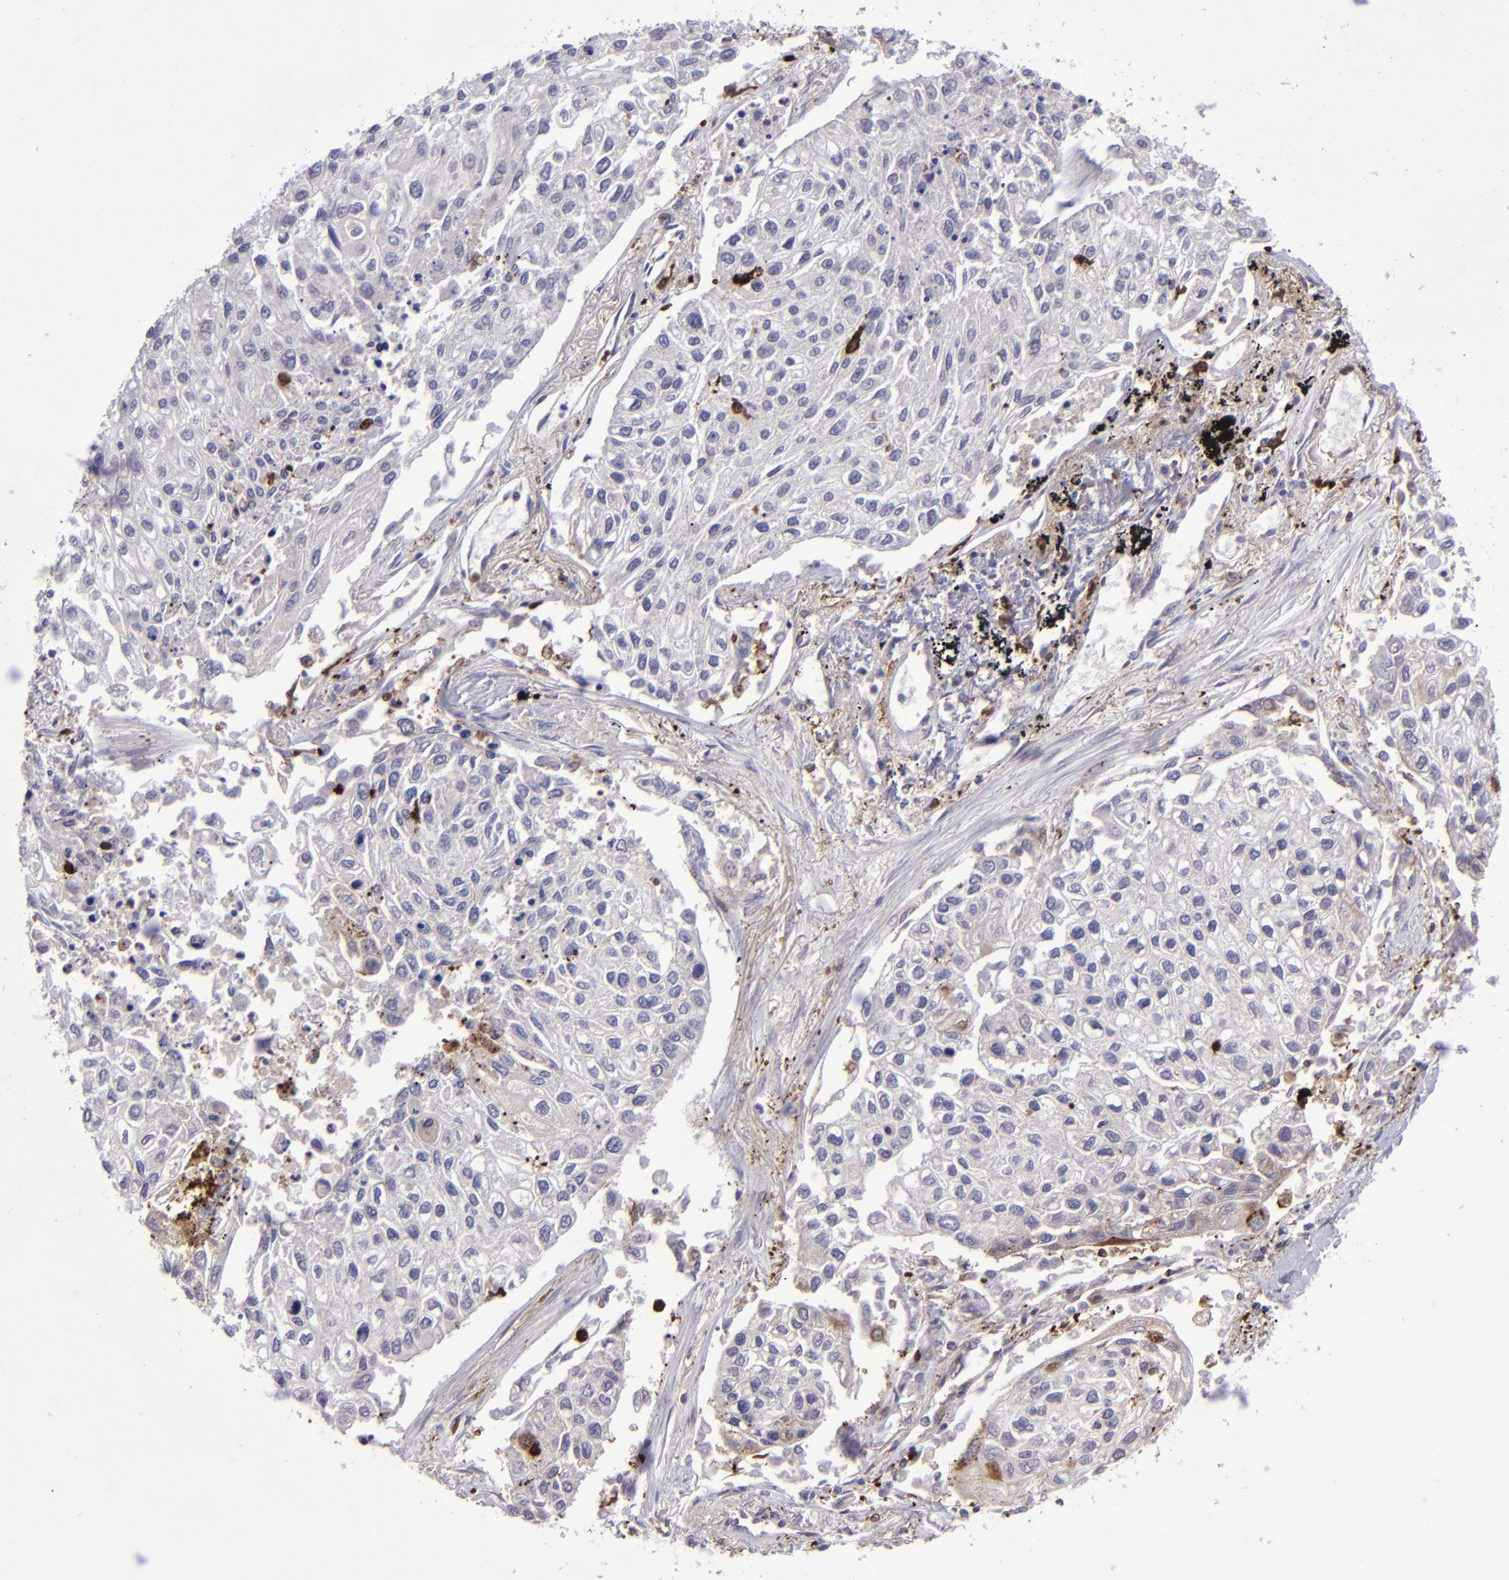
{"staining": {"intensity": "strong", "quantity": "<25%", "location": "cytoplasmic/membranous,nuclear"}, "tissue": "lung cancer", "cell_type": "Tumor cells", "image_type": "cancer", "snomed": [{"axis": "morphology", "description": "Squamous cell carcinoma, NOS"}, {"axis": "topography", "description": "Lung"}], "caption": "Lung cancer was stained to show a protein in brown. There is medium levels of strong cytoplasmic/membranous and nuclear staining in about <25% of tumor cells.", "gene": "TYMP", "patient": {"sex": "male", "age": 75}}